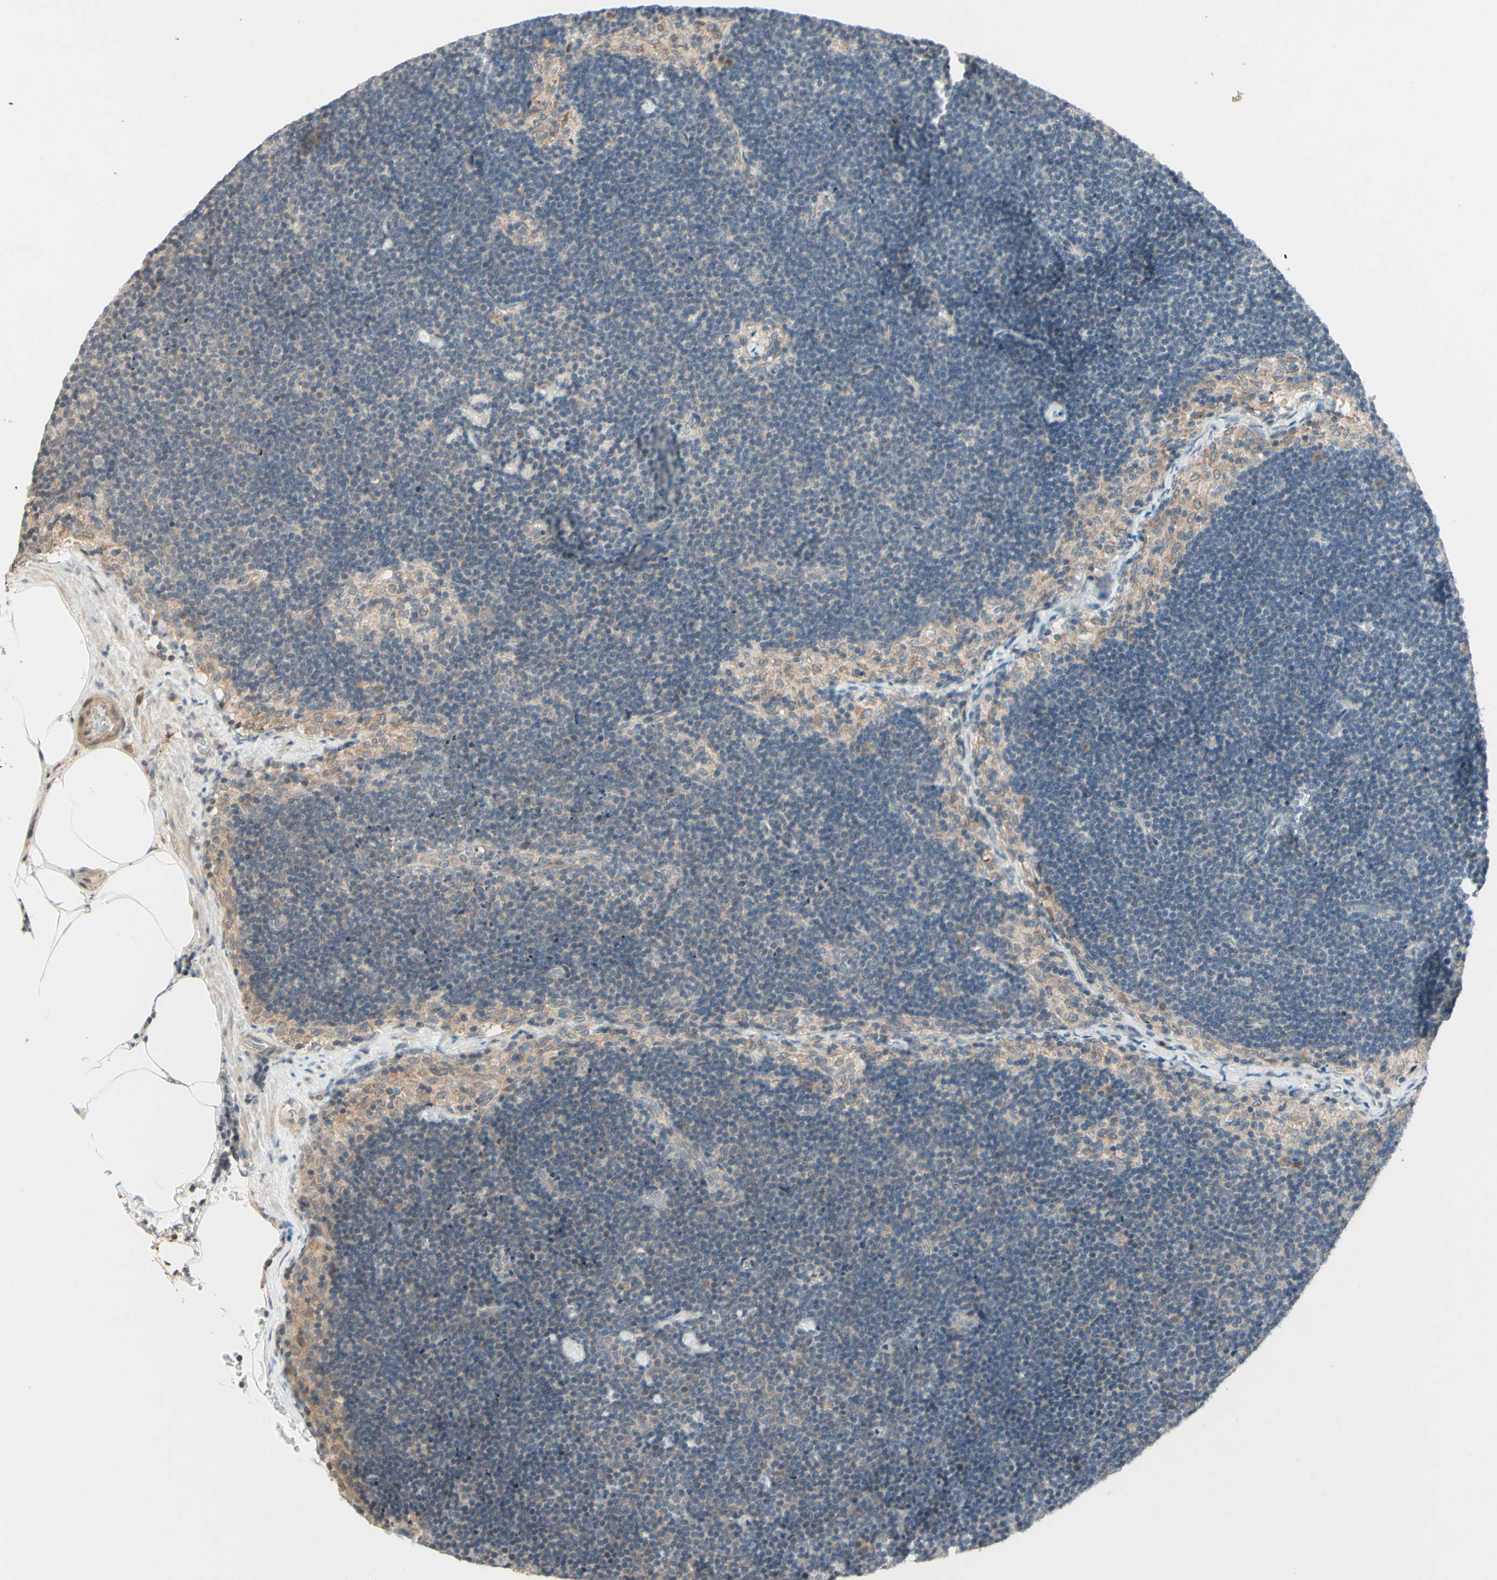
{"staining": {"intensity": "negative", "quantity": "none", "location": "none"}, "tissue": "lymph node", "cell_type": "Germinal center cells", "image_type": "normal", "snomed": [{"axis": "morphology", "description": "Normal tissue, NOS"}, {"axis": "topography", "description": "Lymph node"}], "caption": "Immunohistochemistry histopathology image of unremarkable human lymph node stained for a protein (brown), which displays no staining in germinal center cells.", "gene": "ZW10", "patient": {"sex": "male", "age": 63}}